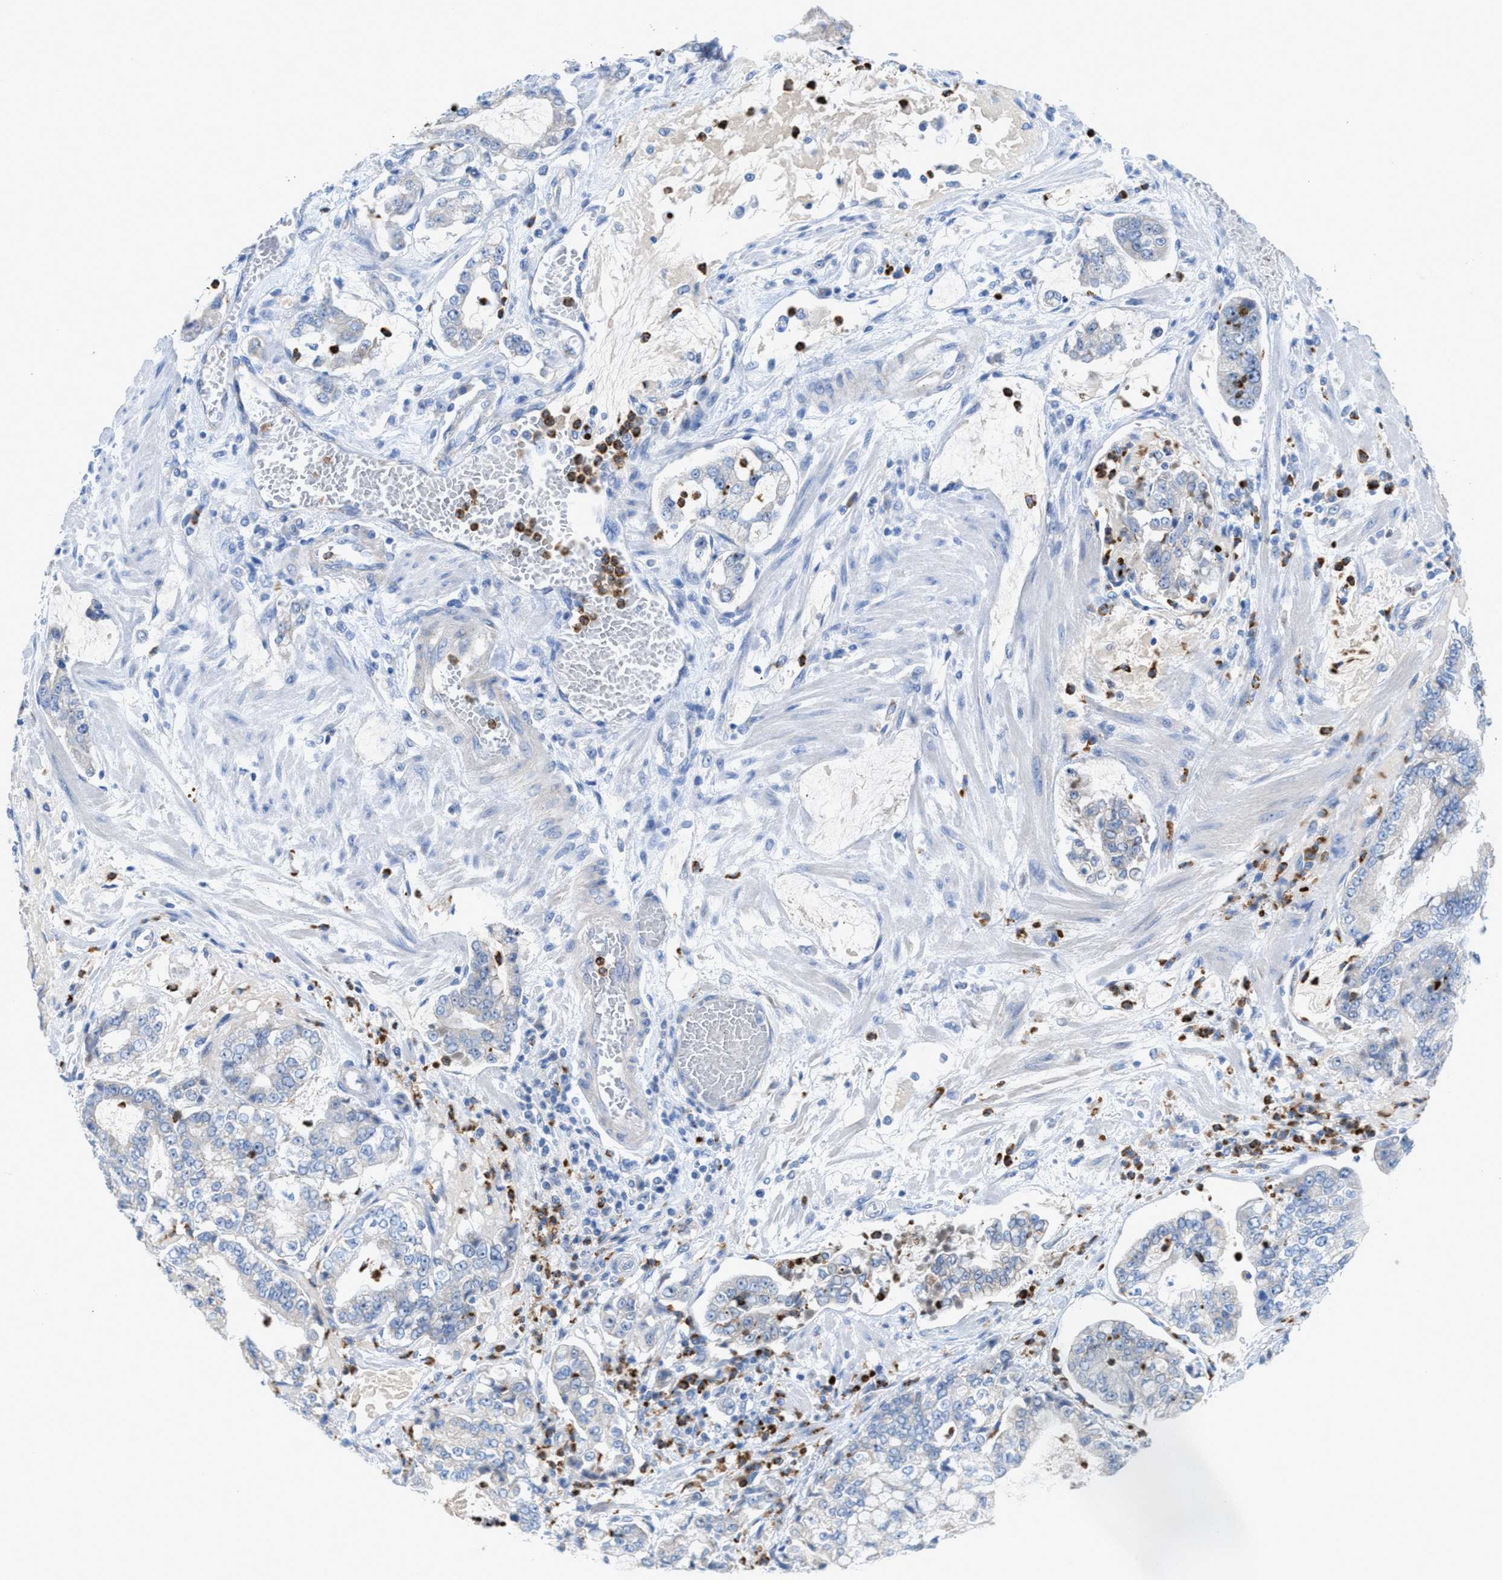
{"staining": {"intensity": "negative", "quantity": "none", "location": "none"}, "tissue": "stomach cancer", "cell_type": "Tumor cells", "image_type": "cancer", "snomed": [{"axis": "morphology", "description": "Adenocarcinoma, NOS"}, {"axis": "topography", "description": "Stomach"}], "caption": "The histopathology image demonstrates no significant expression in tumor cells of stomach cancer.", "gene": "CMTM1", "patient": {"sex": "male", "age": 76}}